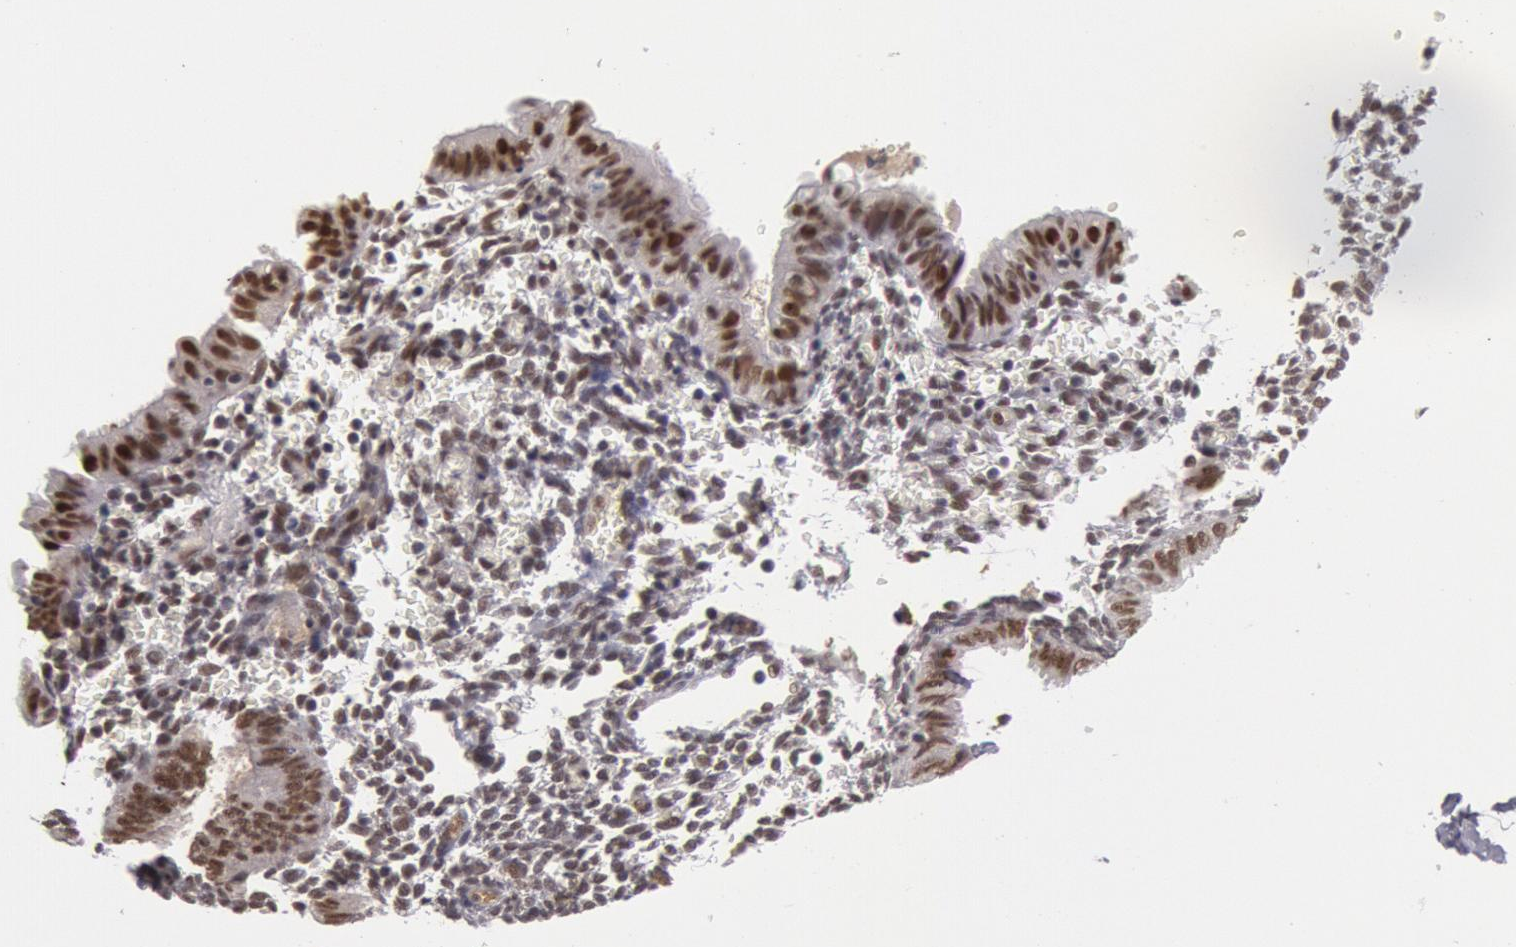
{"staining": {"intensity": "weak", "quantity": "25%-75%", "location": "nuclear"}, "tissue": "endometrium", "cell_type": "Cells in endometrial stroma", "image_type": "normal", "snomed": [{"axis": "morphology", "description": "Normal tissue, NOS"}, {"axis": "topography", "description": "Endometrium"}], "caption": "Immunohistochemistry of normal human endometrium displays low levels of weak nuclear positivity in about 25%-75% of cells in endometrial stroma.", "gene": "PPP4R3B", "patient": {"sex": "female", "age": 61}}